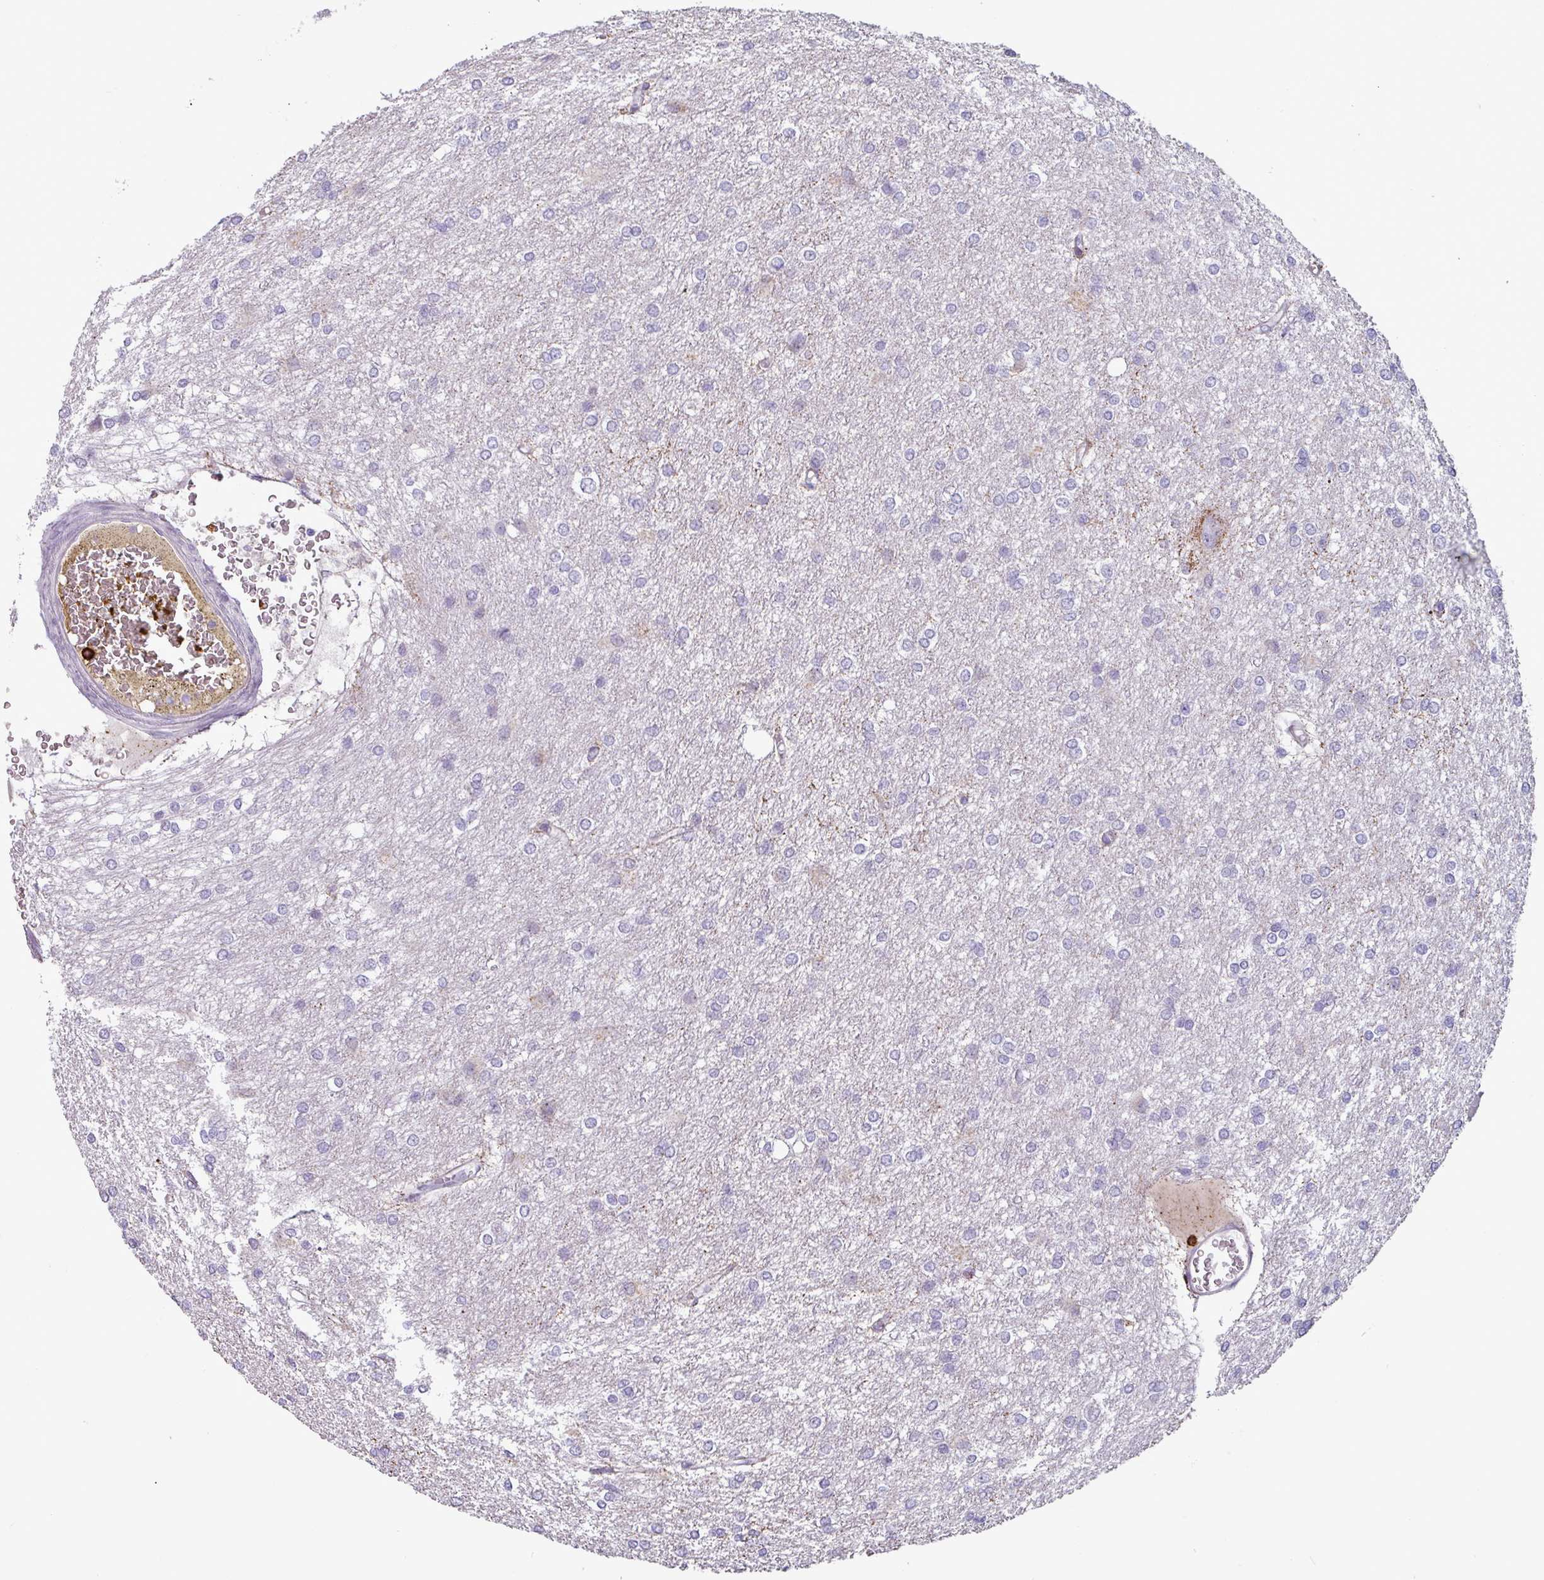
{"staining": {"intensity": "negative", "quantity": "none", "location": "none"}, "tissue": "glioma", "cell_type": "Tumor cells", "image_type": "cancer", "snomed": [{"axis": "morphology", "description": "Glioma, malignant, High grade"}, {"axis": "topography", "description": "Brain"}], "caption": "There is no significant expression in tumor cells of glioma.", "gene": "CD8A", "patient": {"sex": "female", "age": 50}}